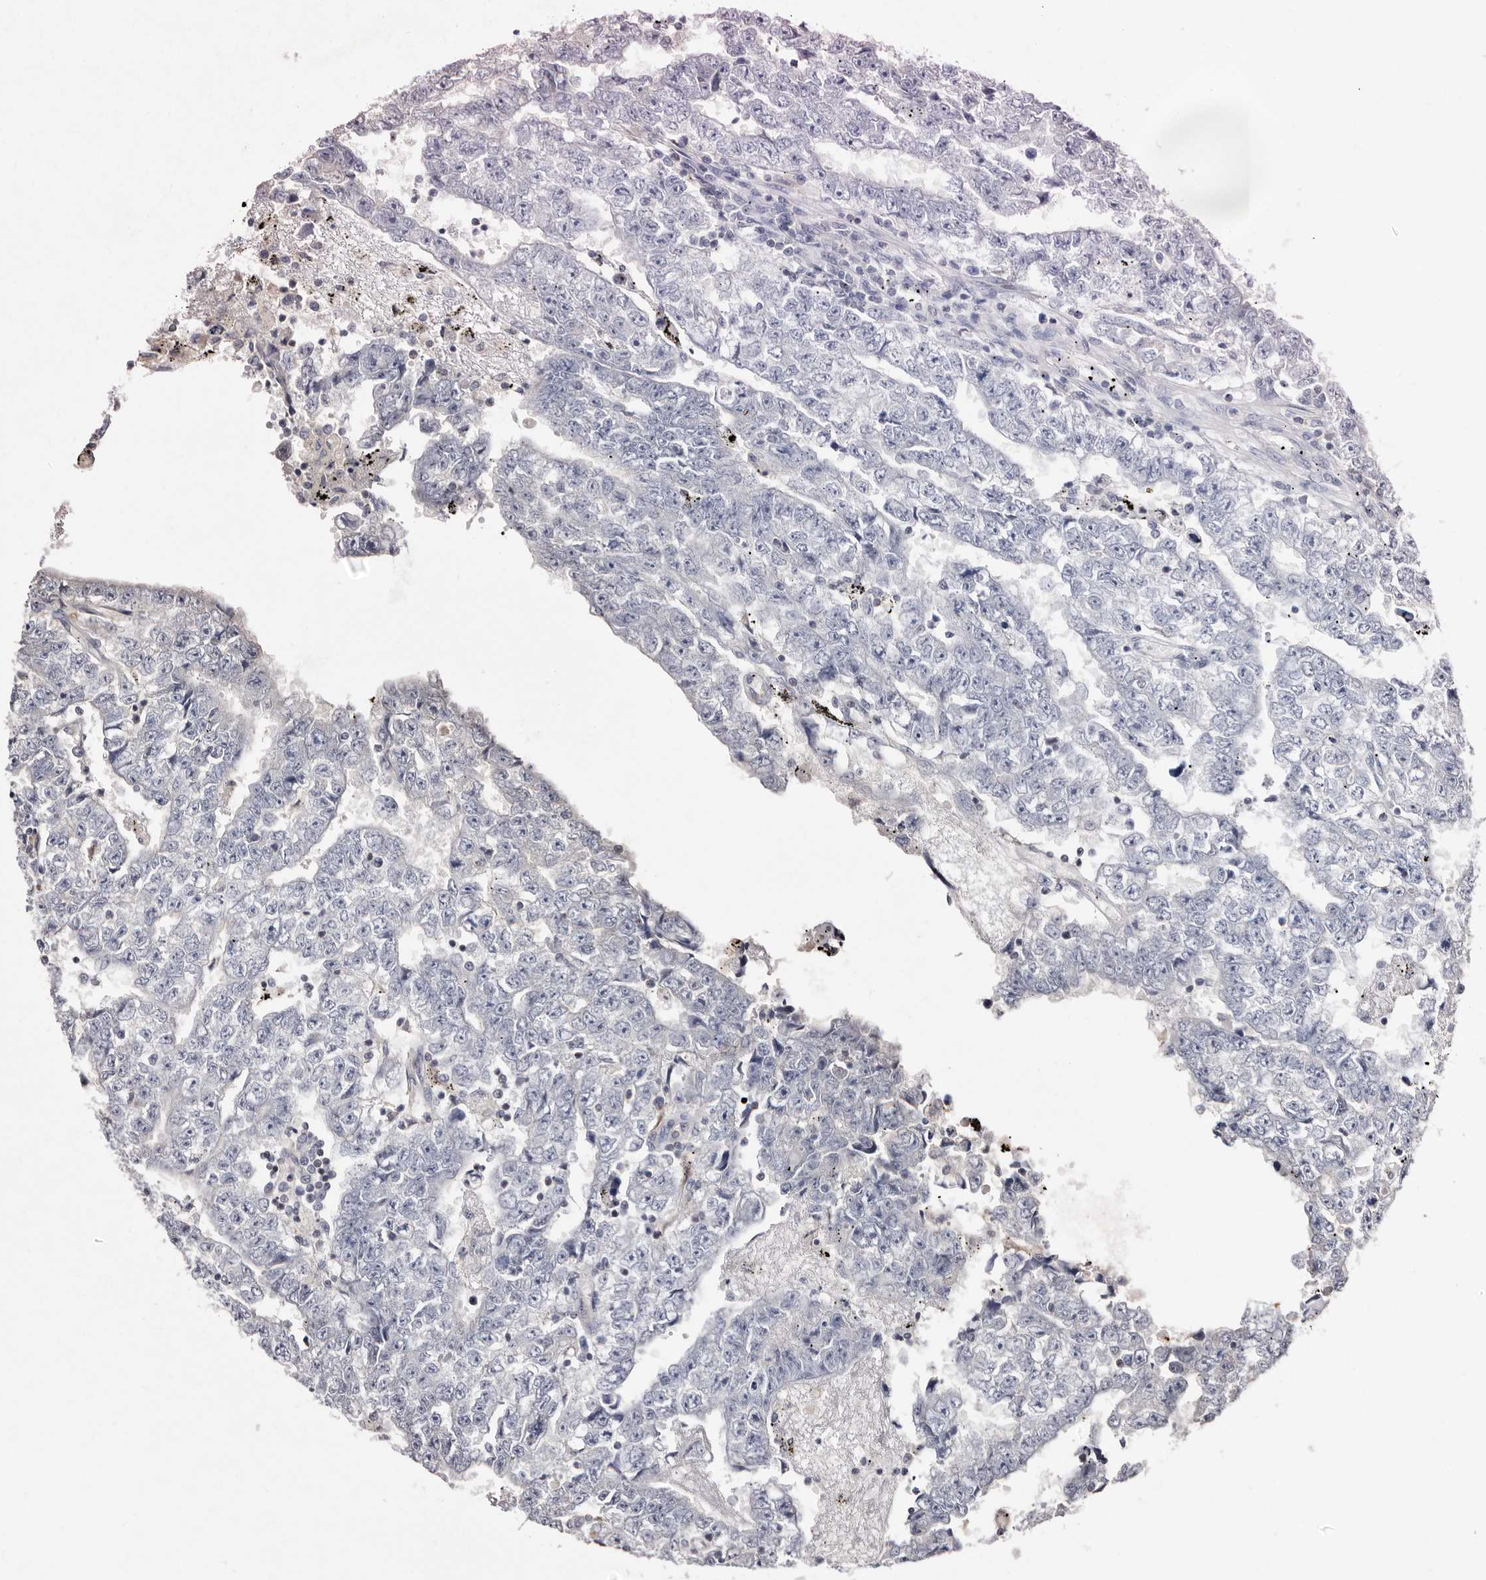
{"staining": {"intensity": "negative", "quantity": "none", "location": "none"}, "tissue": "testis cancer", "cell_type": "Tumor cells", "image_type": "cancer", "snomed": [{"axis": "morphology", "description": "Carcinoma, Embryonal, NOS"}, {"axis": "topography", "description": "Testis"}], "caption": "Human testis cancer stained for a protein using immunohistochemistry (IHC) exhibits no positivity in tumor cells.", "gene": "GIMAP4", "patient": {"sex": "male", "age": 25}}